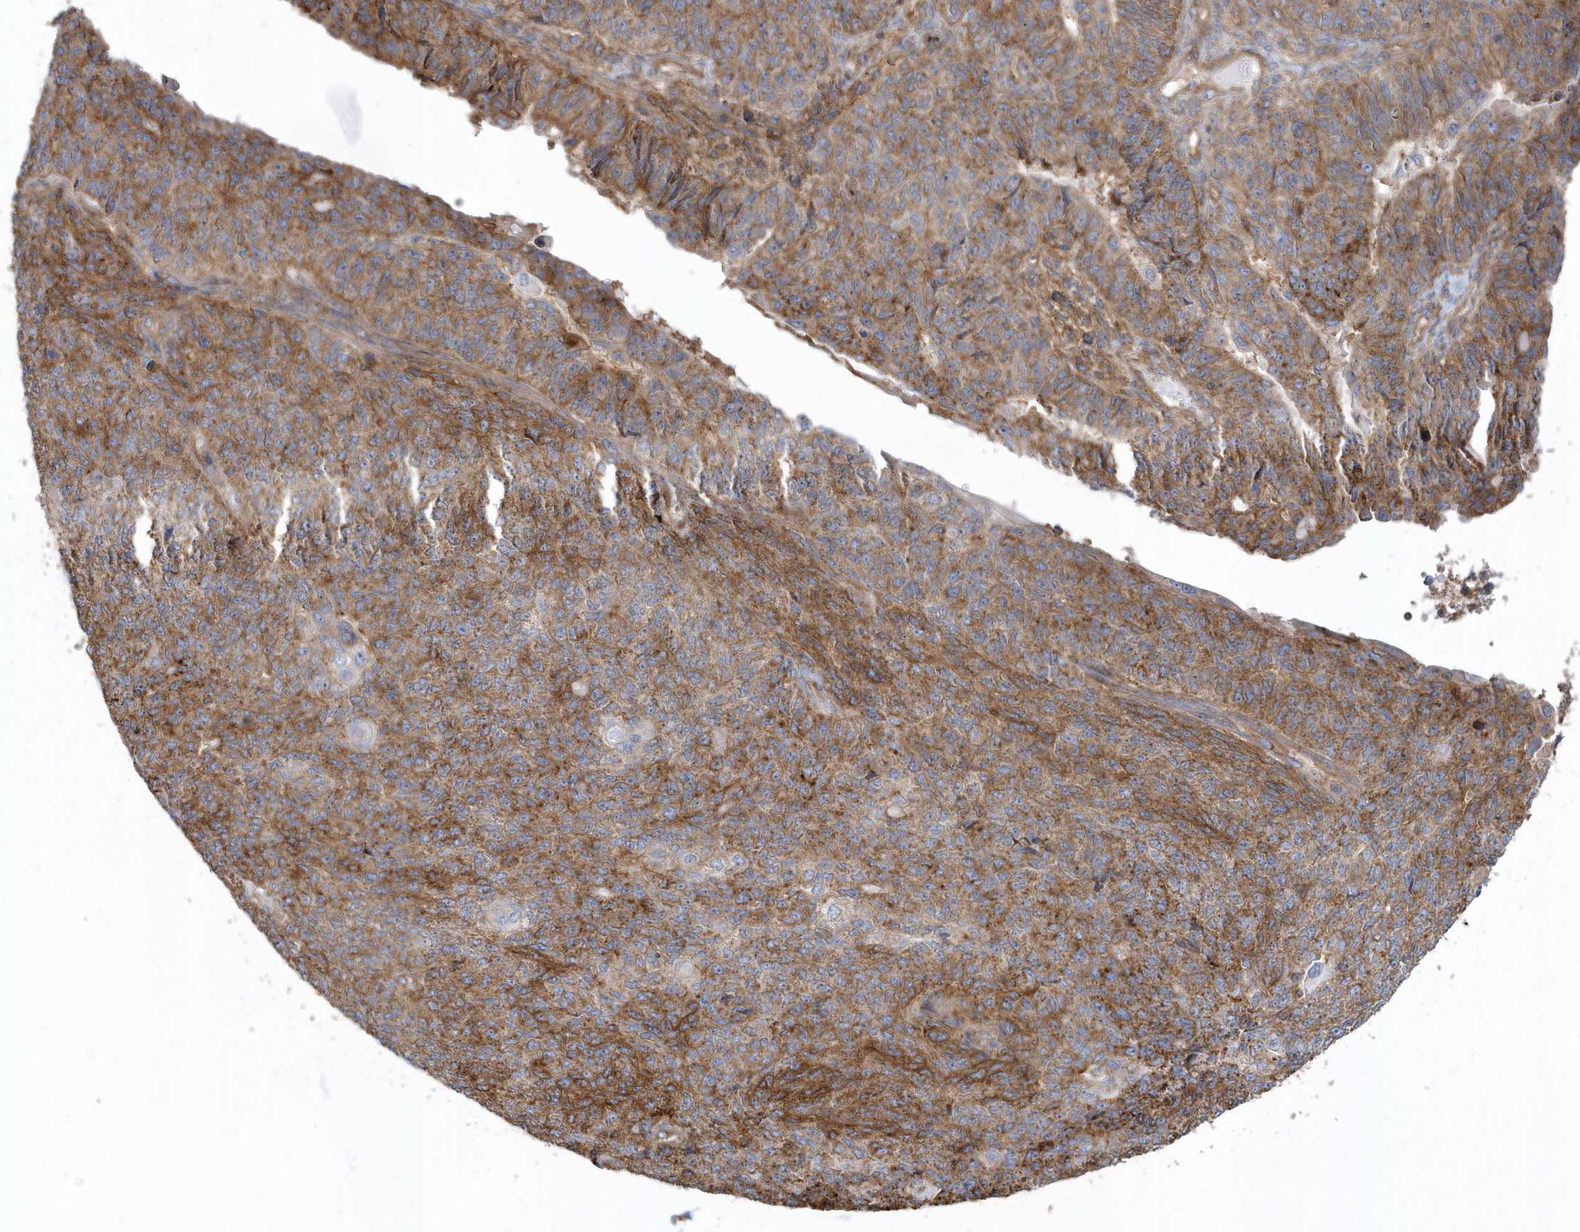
{"staining": {"intensity": "moderate", "quantity": ">75%", "location": "cytoplasmic/membranous"}, "tissue": "endometrial cancer", "cell_type": "Tumor cells", "image_type": "cancer", "snomed": [{"axis": "morphology", "description": "Adenocarcinoma, NOS"}, {"axis": "topography", "description": "Endometrium"}], "caption": "Immunohistochemistry (IHC) photomicrograph of neoplastic tissue: endometrial cancer (adenocarcinoma) stained using immunohistochemistry exhibits medium levels of moderate protein expression localized specifically in the cytoplasmic/membranous of tumor cells, appearing as a cytoplasmic/membranous brown color.", "gene": "TRAIP", "patient": {"sex": "female", "age": 32}}